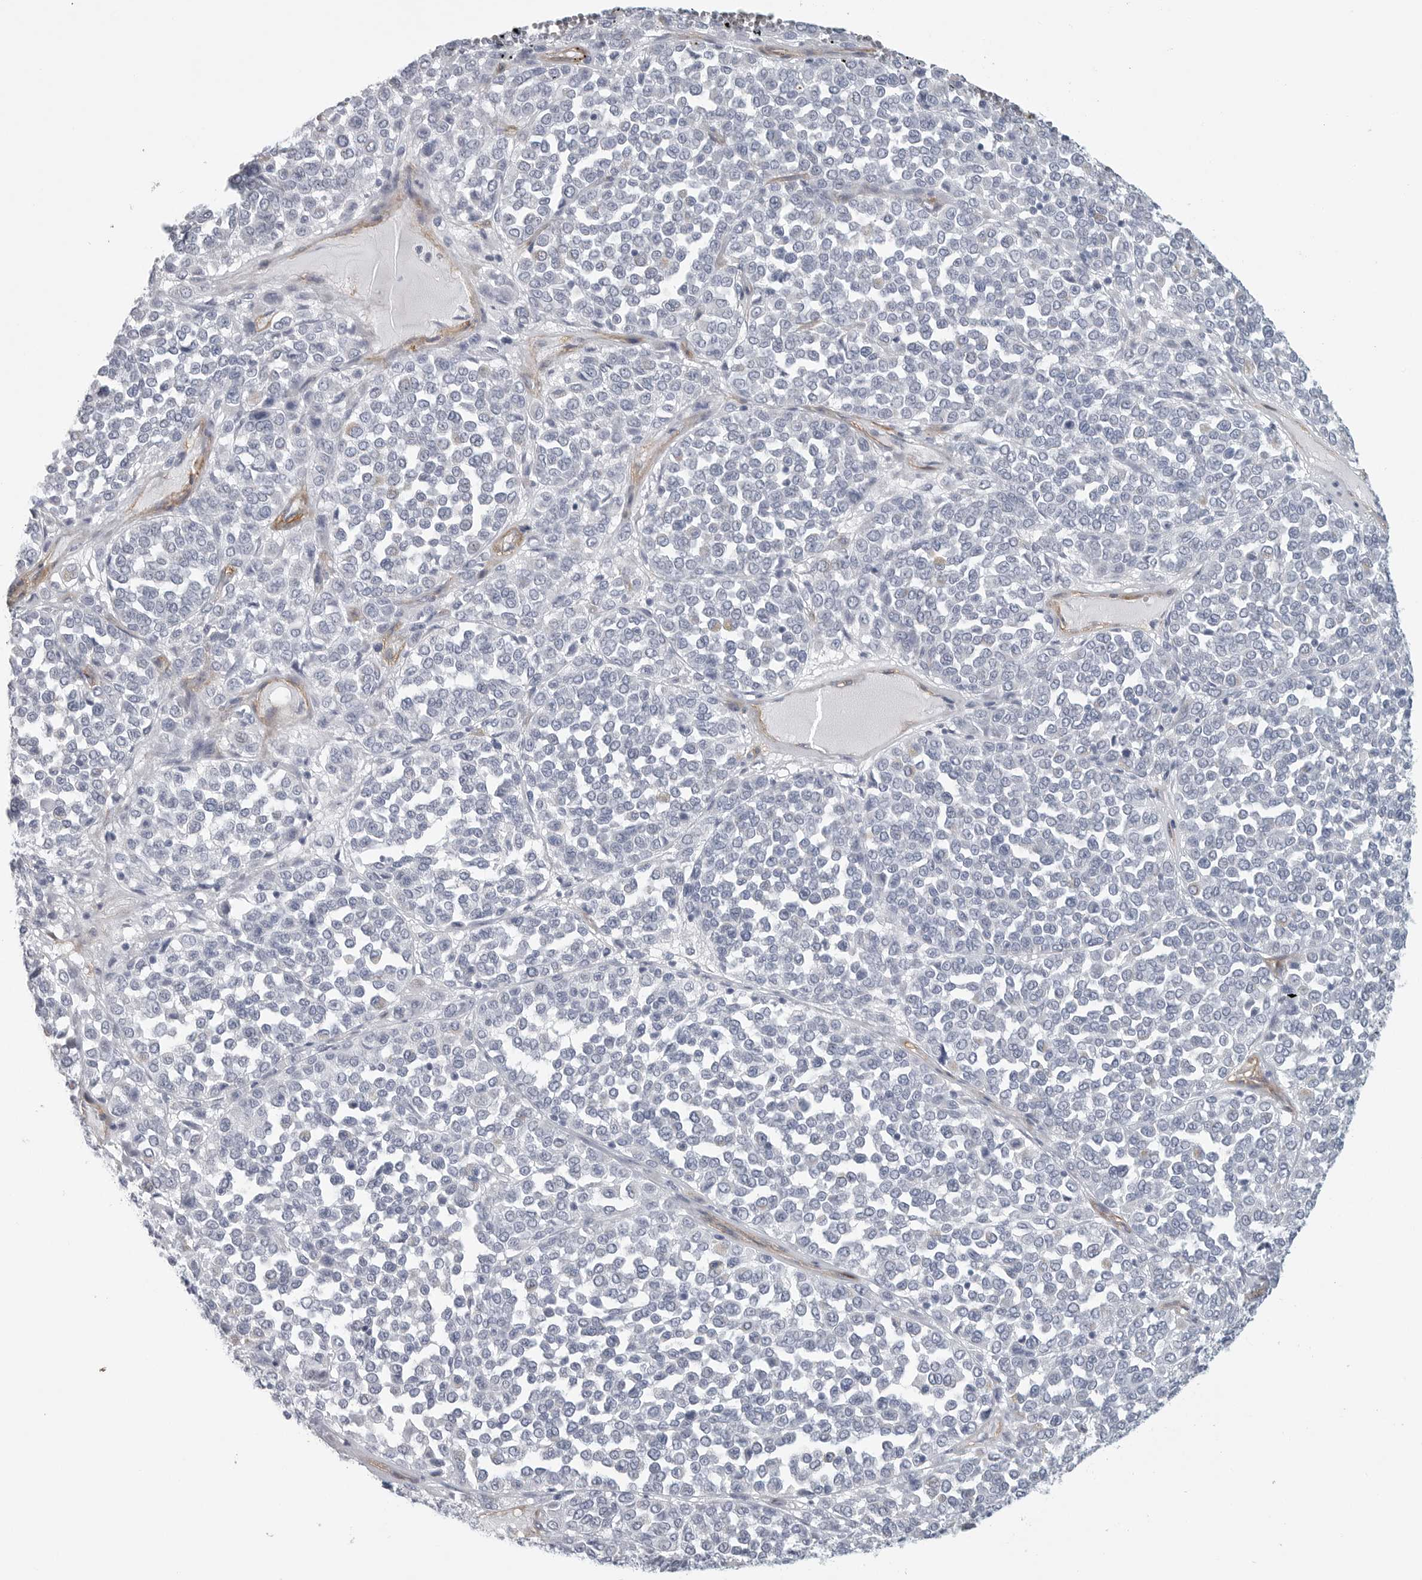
{"staining": {"intensity": "negative", "quantity": "none", "location": "none"}, "tissue": "melanoma", "cell_type": "Tumor cells", "image_type": "cancer", "snomed": [{"axis": "morphology", "description": "Malignant melanoma, Metastatic site"}, {"axis": "topography", "description": "Pancreas"}], "caption": "Tumor cells show no significant protein staining in malignant melanoma (metastatic site). Nuclei are stained in blue.", "gene": "TNR", "patient": {"sex": "female", "age": 30}}